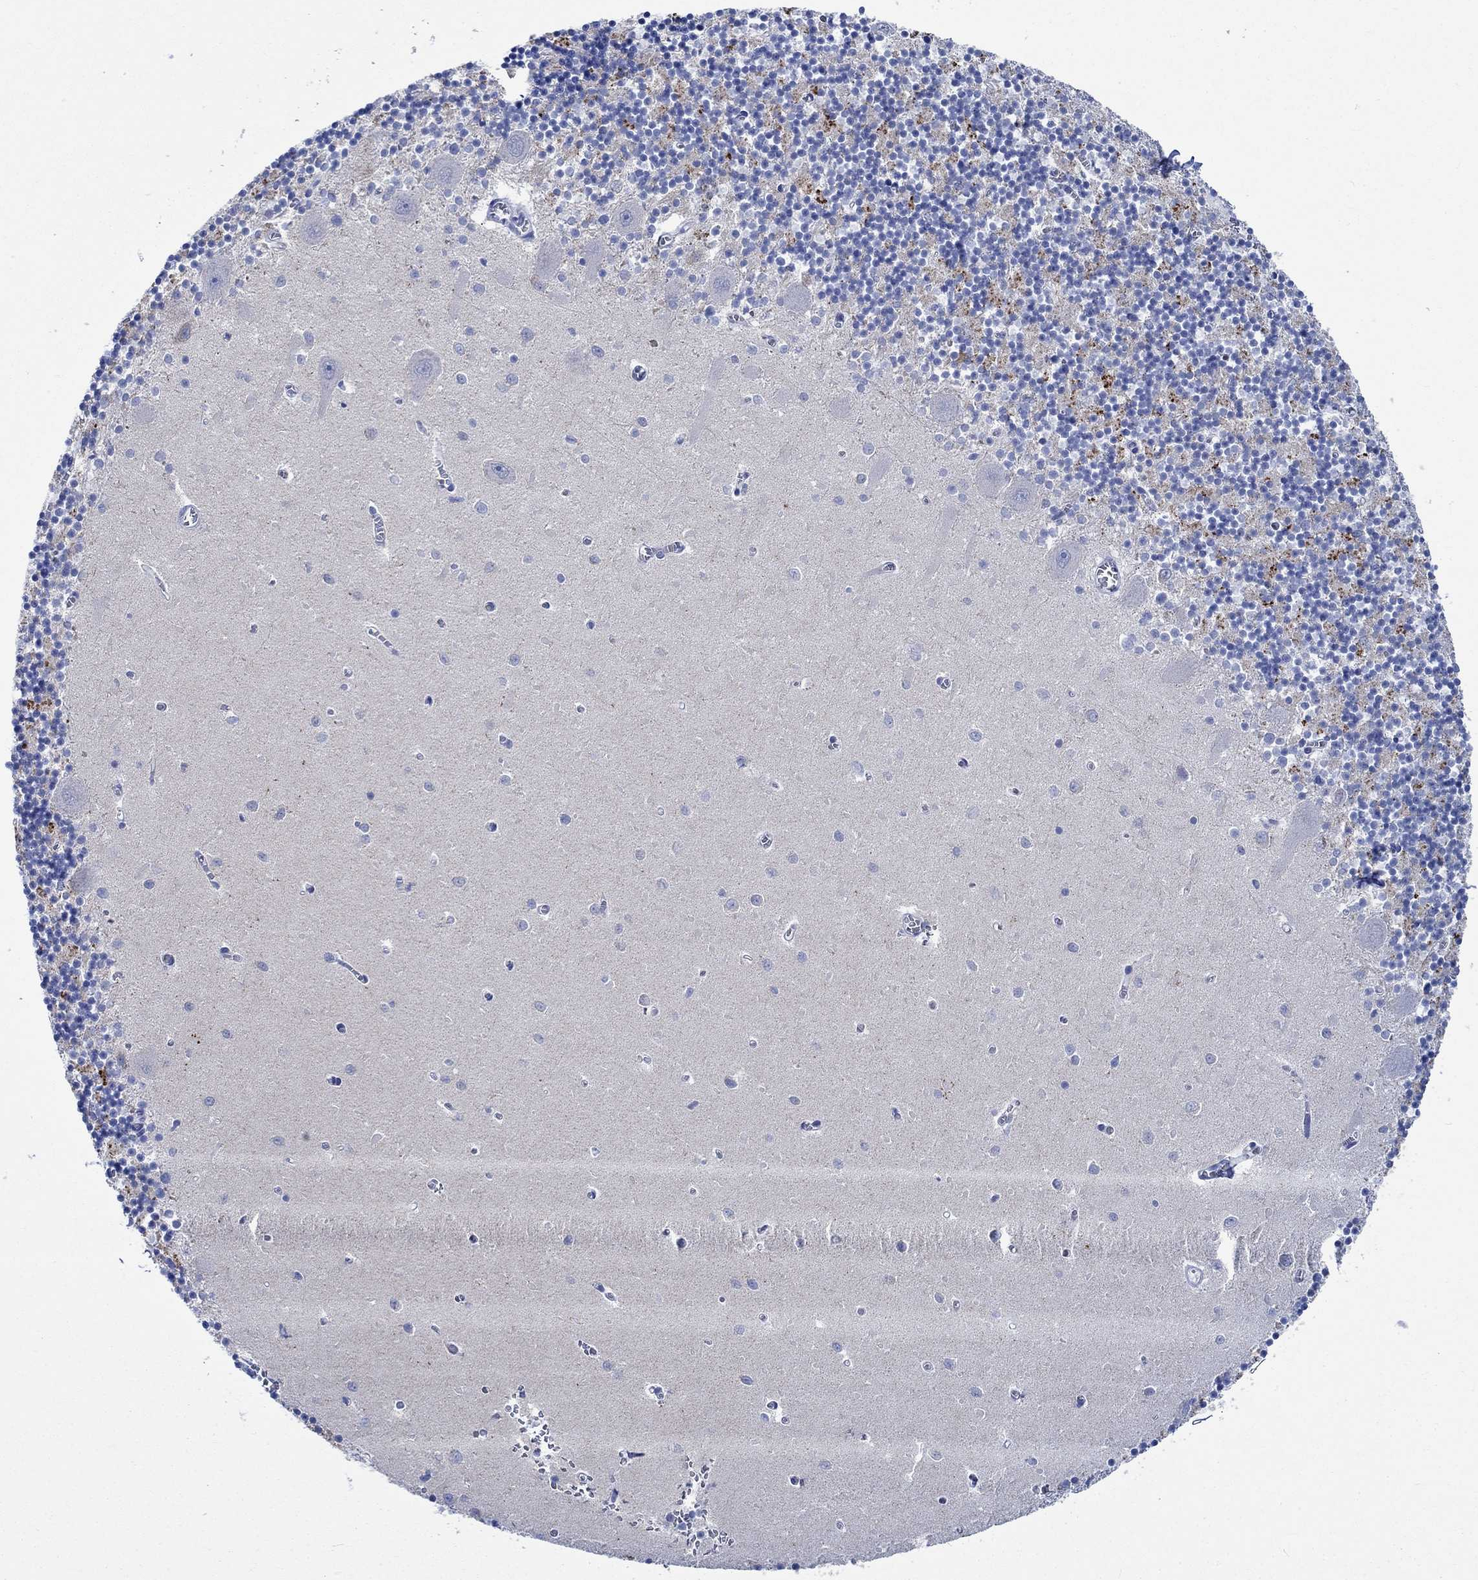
{"staining": {"intensity": "negative", "quantity": "none", "location": "none"}, "tissue": "cerebellum", "cell_type": "Cells in granular layer", "image_type": "normal", "snomed": [{"axis": "morphology", "description": "Normal tissue, NOS"}, {"axis": "topography", "description": "Cerebellum"}], "caption": "This is a photomicrograph of immunohistochemistry (IHC) staining of benign cerebellum, which shows no staining in cells in granular layer.", "gene": "PTPRN2", "patient": {"sex": "female", "age": 64}}